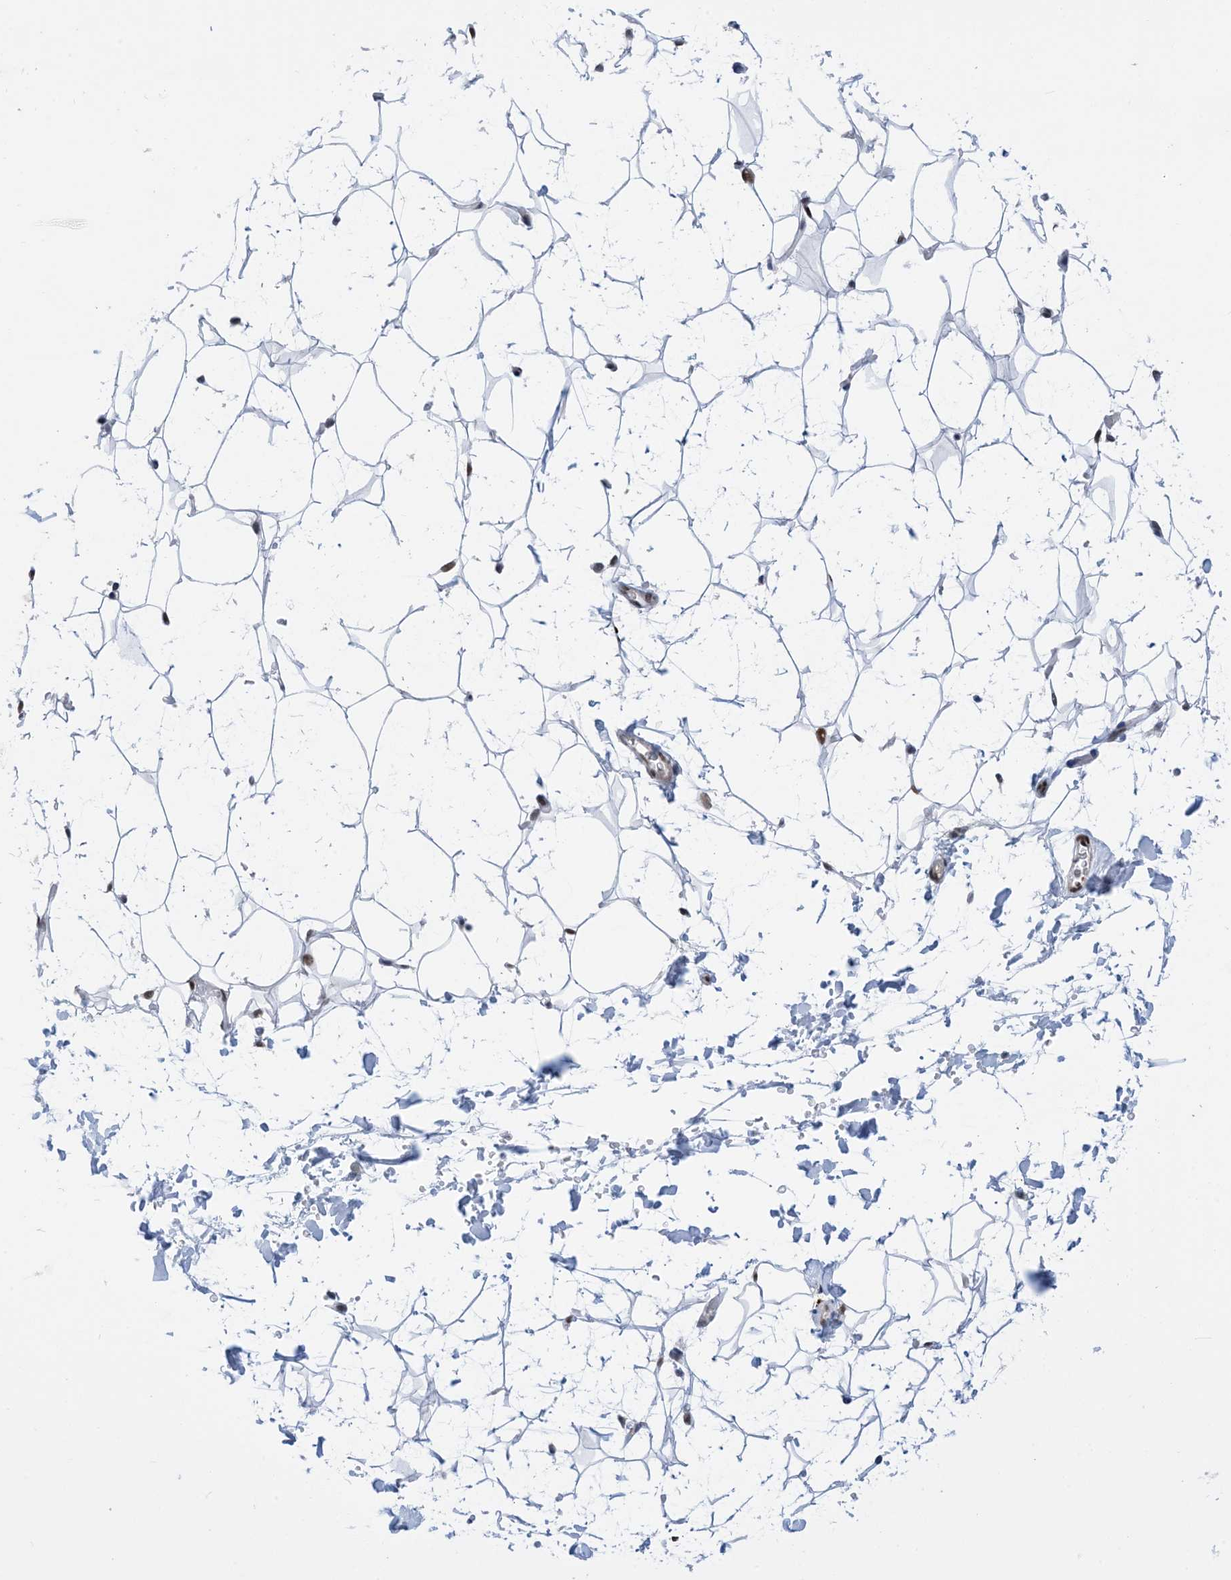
{"staining": {"intensity": "negative", "quantity": "none", "location": "none"}, "tissue": "adipose tissue", "cell_type": "Adipocytes", "image_type": "normal", "snomed": [{"axis": "morphology", "description": "Normal tissue, NOS"}, {"axis": "topography", "description": "Breast"}], "caption": "Protein analysis of normal adipose tissue reveals no significant positivity in adipocytes.", "gene": "TSPYL1", "patient": {"sex": "female", "age": 26}}